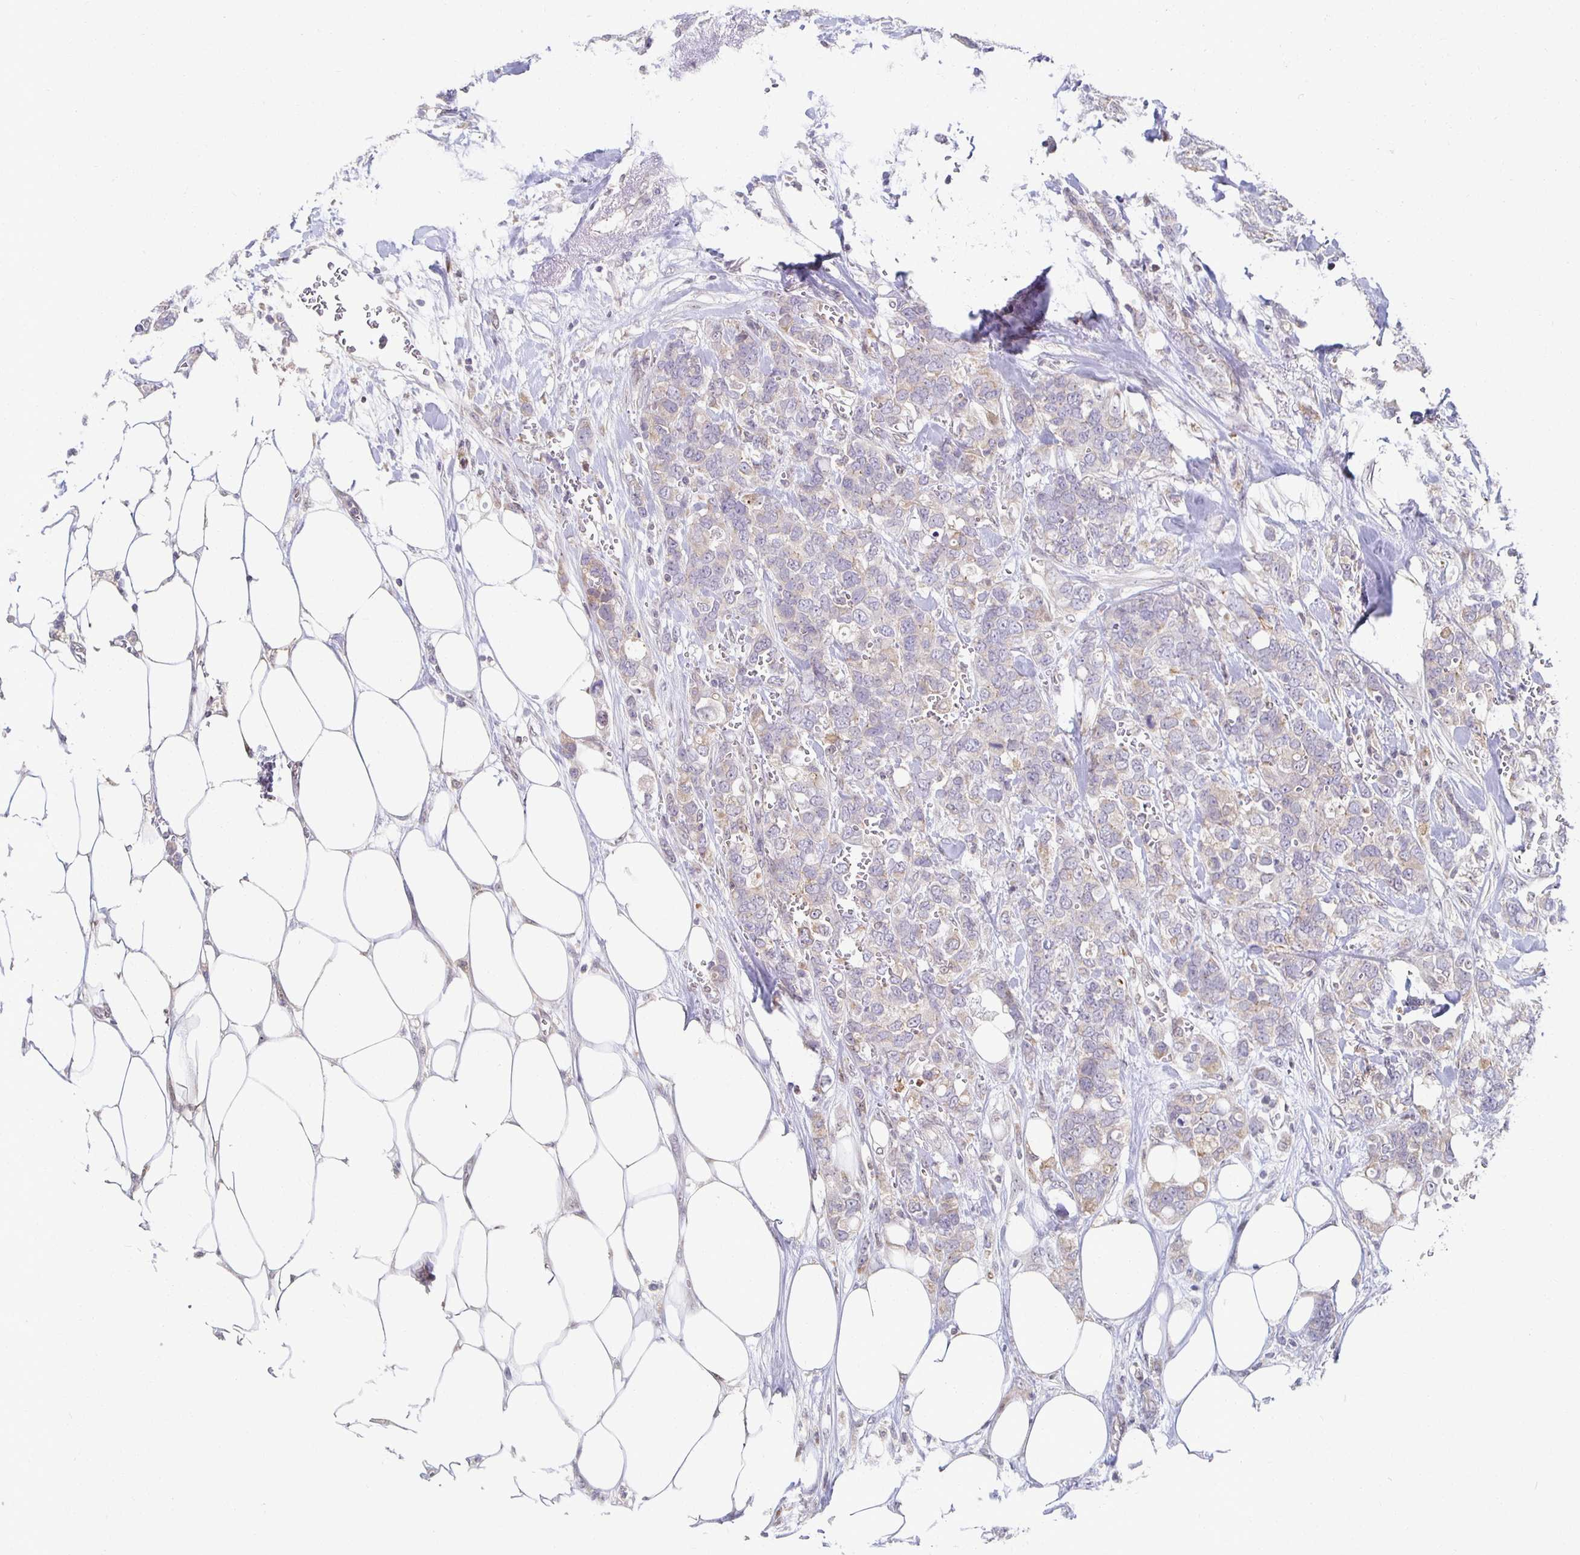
{"staining": {"intensity": "negative", "quantity": "none", "location": "none"}, "tissue": "breast cancer", "cell_type": "Tumor cells", "image_type": "cancer", "snomed": [{"axis": "morphology", "description": "Lobular carcinoma"}, {"axis": "topography", "description": "Breast"}], "caption": "High power microscopy image of an immunohistochemistry (IHC) image of lobular carcinoma (breast), revealing no significant positivity in tumor cells. (Stains: DAB (3,3'-diaminobenzidine) immunohistochemistry with hematoxylin counter stain, Microscopy: brightfield microscopy at high magnification).", "gene": "HCFC1R1", "patient": {"sex": "female", "age": 91}}